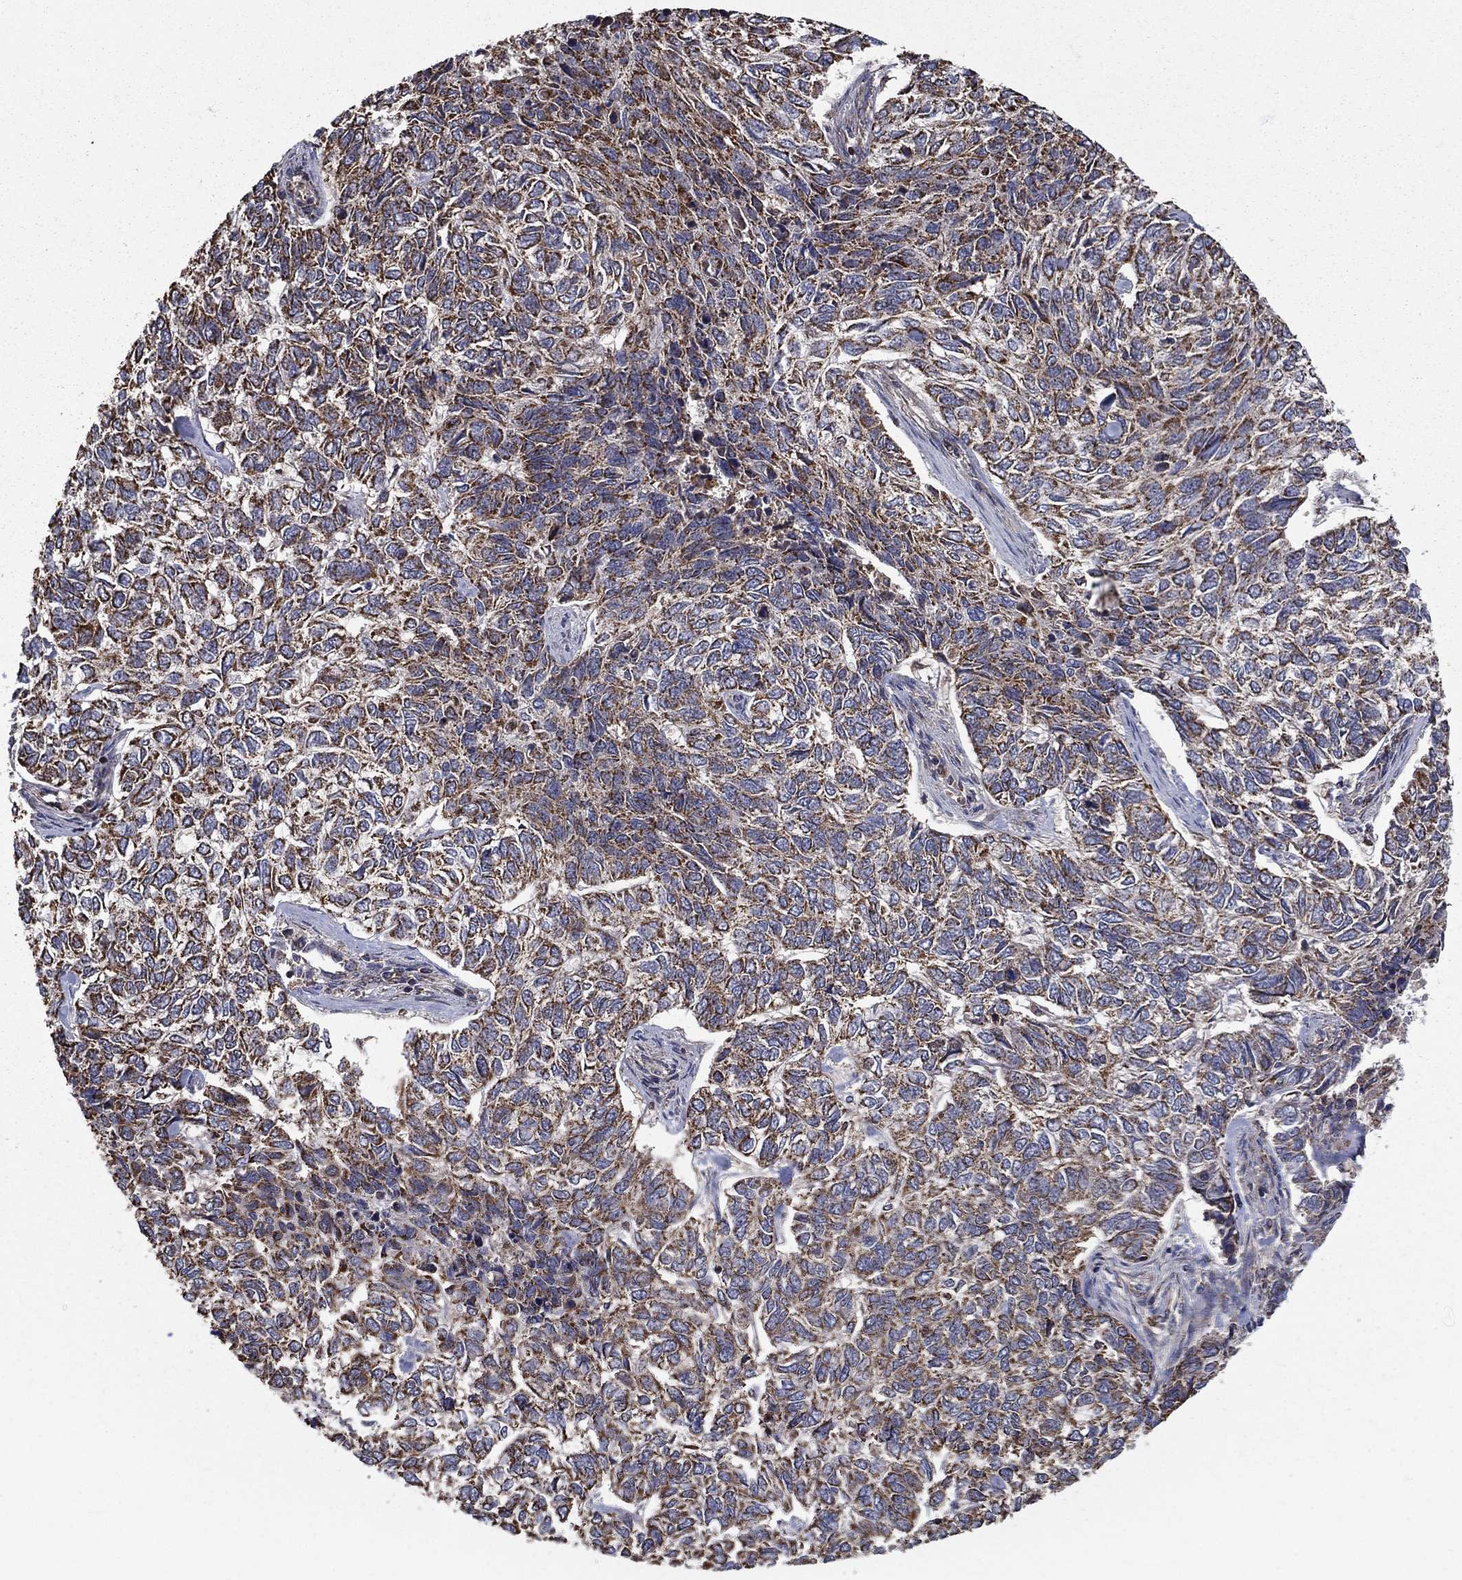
{"staining": {"intensity": "moderate", "quantity": ">75%", "location": "cytoplasmic/membranous"}, "tissue": "skin cancer", "cell_type": "Tumor cells", "image_type": "cancer", "snomed": [{"axis": "morphology", "description": "Basal cell carcinoma"}, {"axis": "topography", "description": "Skin"}], "caption": "Tumor cells show medium levels of moderate cytoplasmic/membranous expression in about >75% of cells in human skin cancer (basal cell carcinoma).", "gene": "RIGI", "patient": {"sex": "female", "age": 65}}